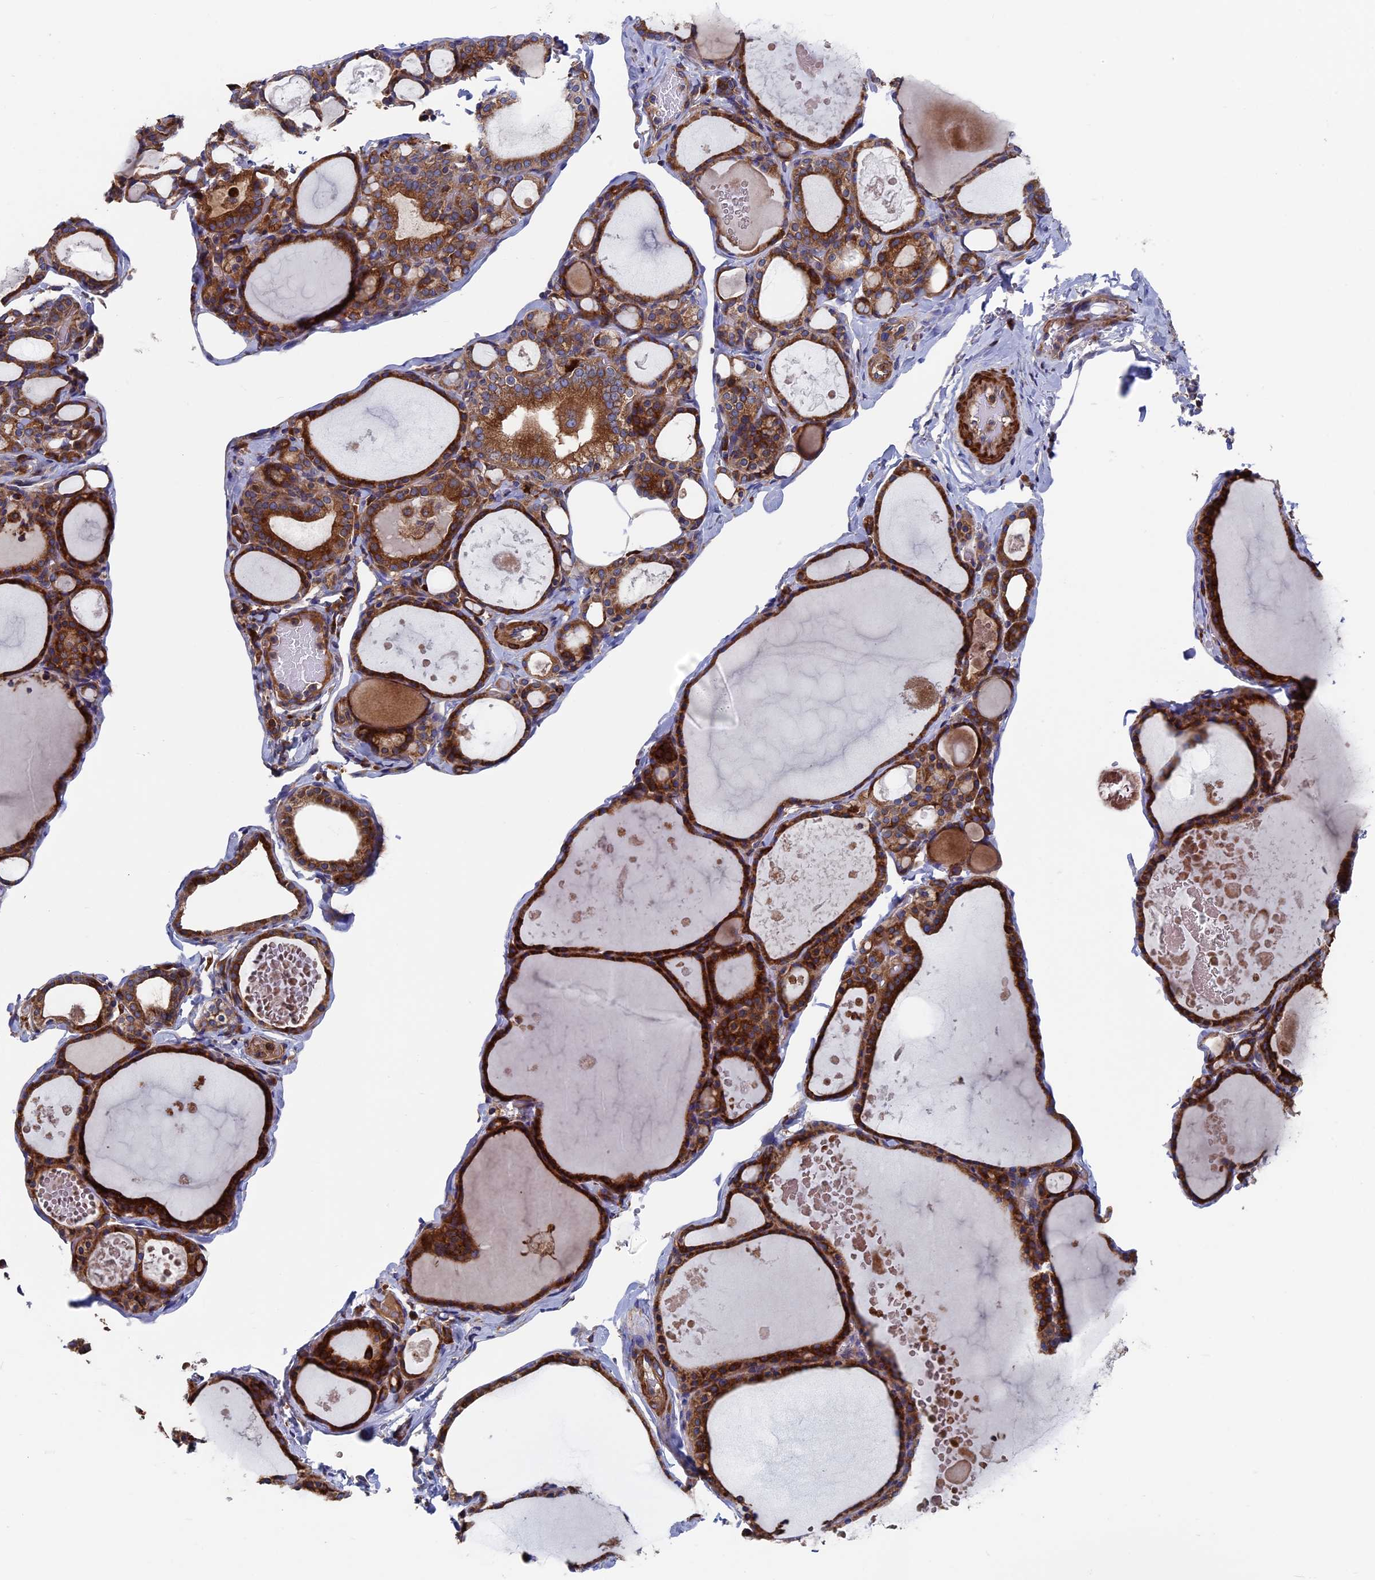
{"staining": {"intensity": "strong", "quantity": ">75%", "location": "cytoplasmic/membranous"}, "tissue": "thyroid gland", "cell_type": "Glandular cells", "image_type": "normal", "snomed": [{"axis": "morphology", "description": "Normal tissue, NOS"}, {"axis": "topography", "description": "Thyroid gland"}], "caption": "Benign thyroid gland shows strong cytoplasmic/membranous staining in about >75% of glandular cells.", "gene": "DNAJC3", "patient": {"sex": "male", "age": 56}}